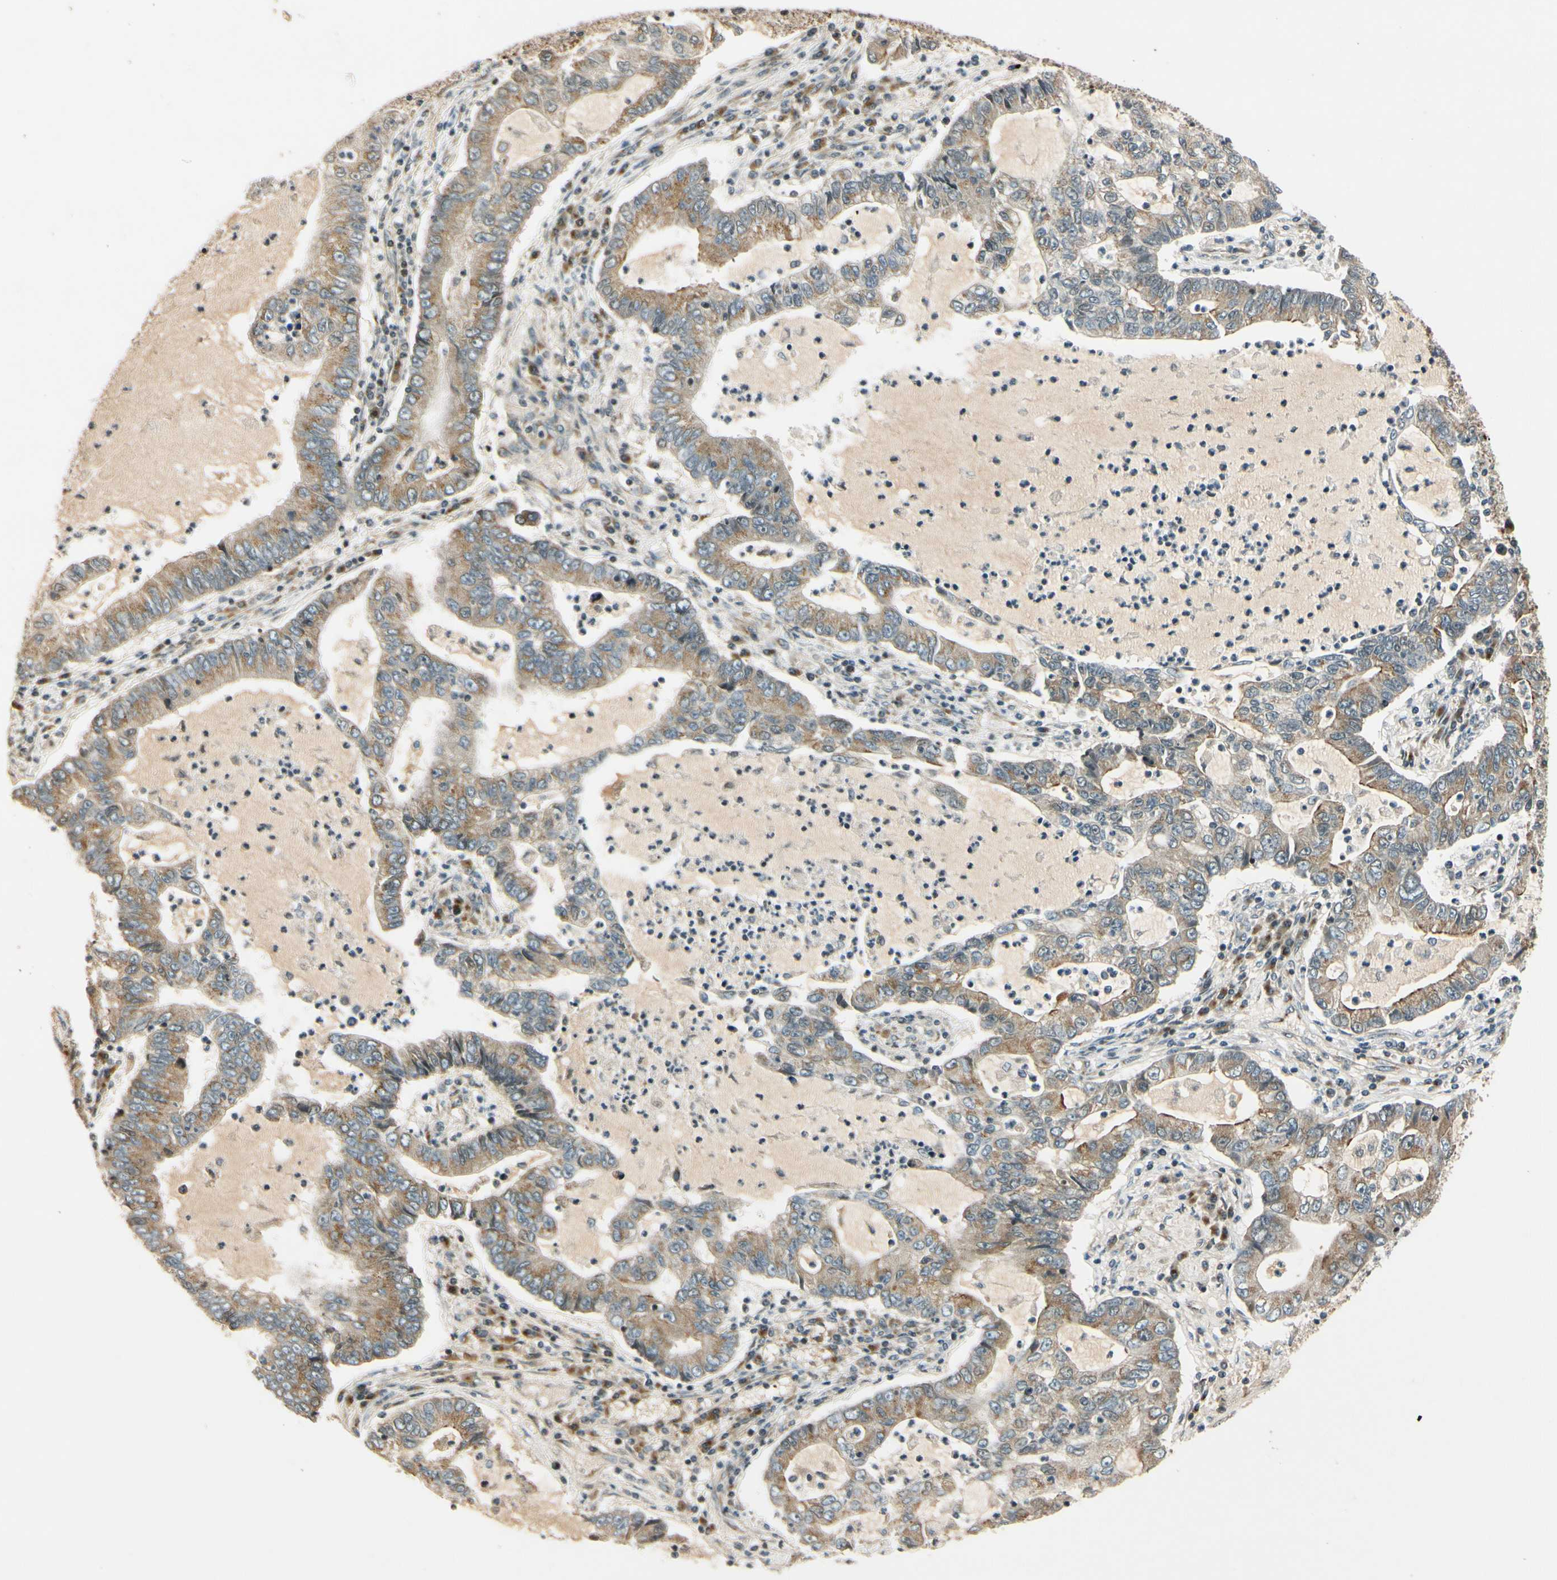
{"staining": {"intensity": "weak", "quantity": "<25%", "location": "cytoplasmic/membranous"}, "tissue": "lung cancer", "cell_type": "Tumor cells", "image_type": "cancer", "snomed": [{"axis": "morphology", "description": "Adenocarcinoma, NOS"}, {"axis": "topography", "description": "Lung"}], "caption": "DAB immunohistochemical staining of human adenocarcinoma (lung) exhibits no significant staining in tumor cells.", "gene": "NEO1", "patient": {"sex": "female", "age": 51}}